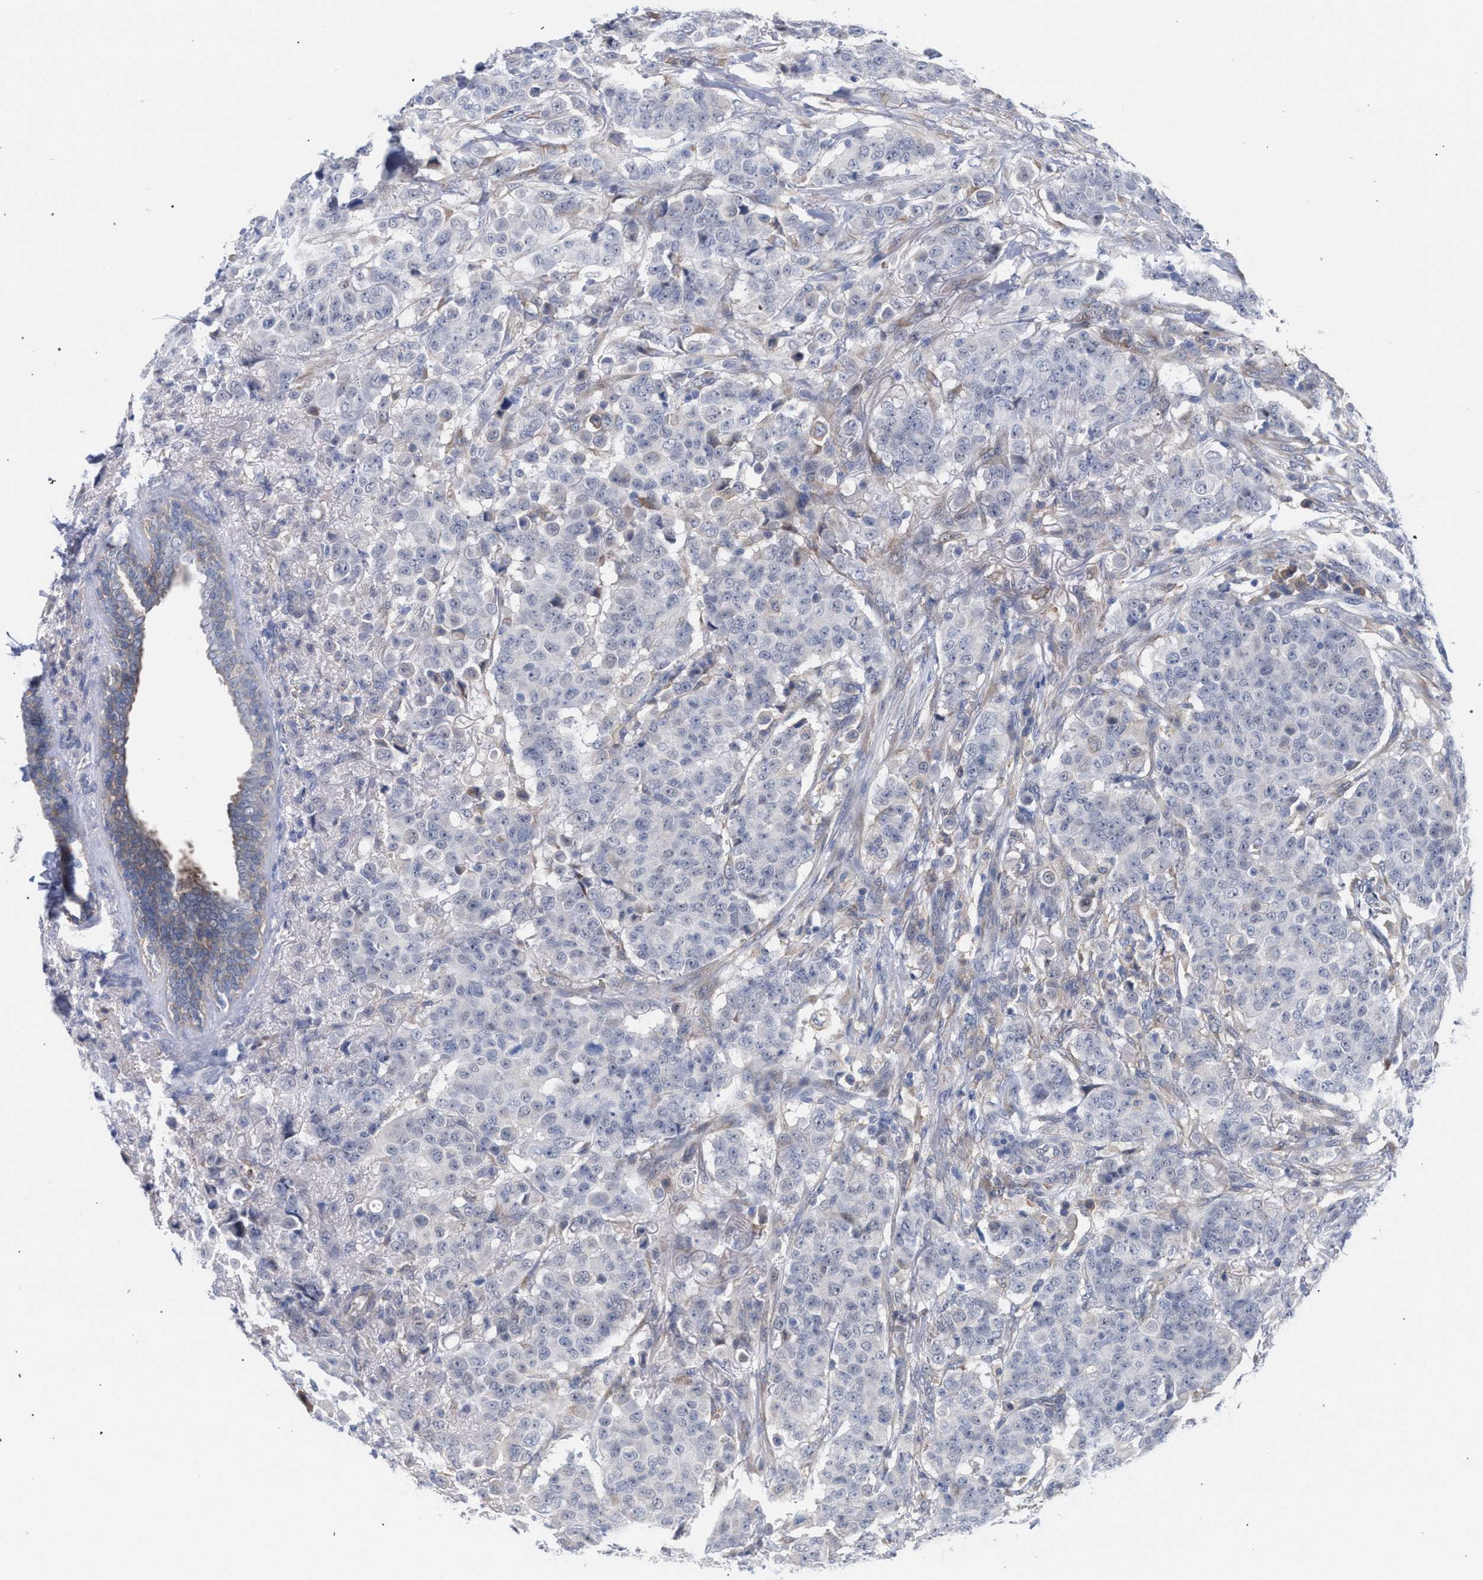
{"staining": {"intensity": "negative", "quantity": "none", "location": "none"}, "tissue": "breast cancer", "cell_type": "Tumor cells", "image_type": "cancer", "snomed": [{"axis": "morphology", "description": "Duct carcinoma"}, {"axis": "topography", "description": "Breast"}], "caption": "DAB immunohistochemical staining of human breast intraductal carcinoma exhibits no significant positivity in tumor cells.", "gene": "FHOD3", "patient": {"sex": "female", "age": 40}}